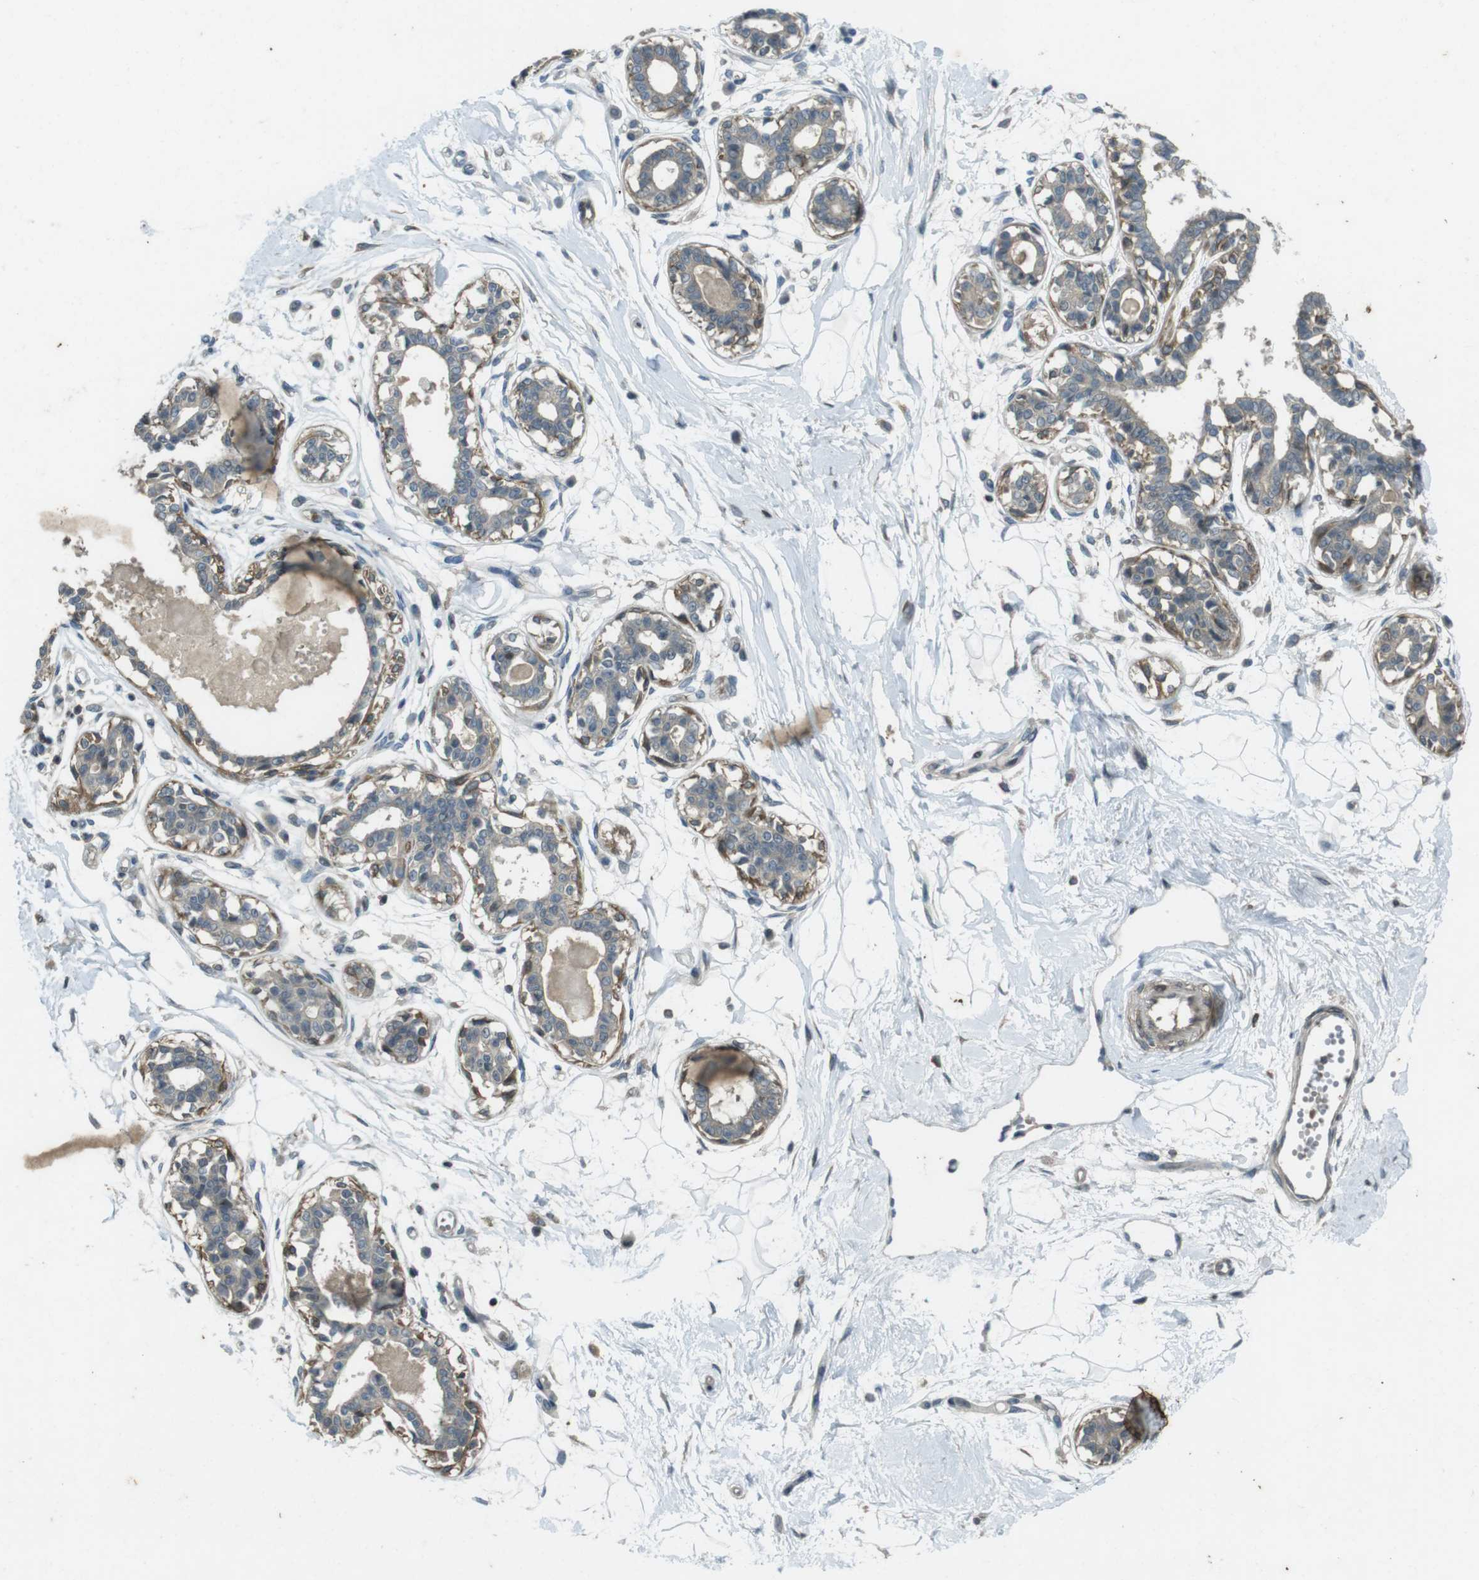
{"staining": {"intensity": "negative", "quantity": "none", "location": "none"}, "tissue": "breast", "cell_type": "Adipocytes", "image_type": "normal", "snomed": [{"axis": "morphology", "description": "Normal tissue, NOS"}, {"axis": "topography", "description": "Breast"}], "caption": "This is a histopathology image of immunohistochemistry staining of benign breast, which shows no expression in adipocytes. (Brightfield microscopy of DAB immunohistochemistry (IHC) at high magnification).", "gene": "ZYX", "patient": {"sex": "female", "age": 45}}